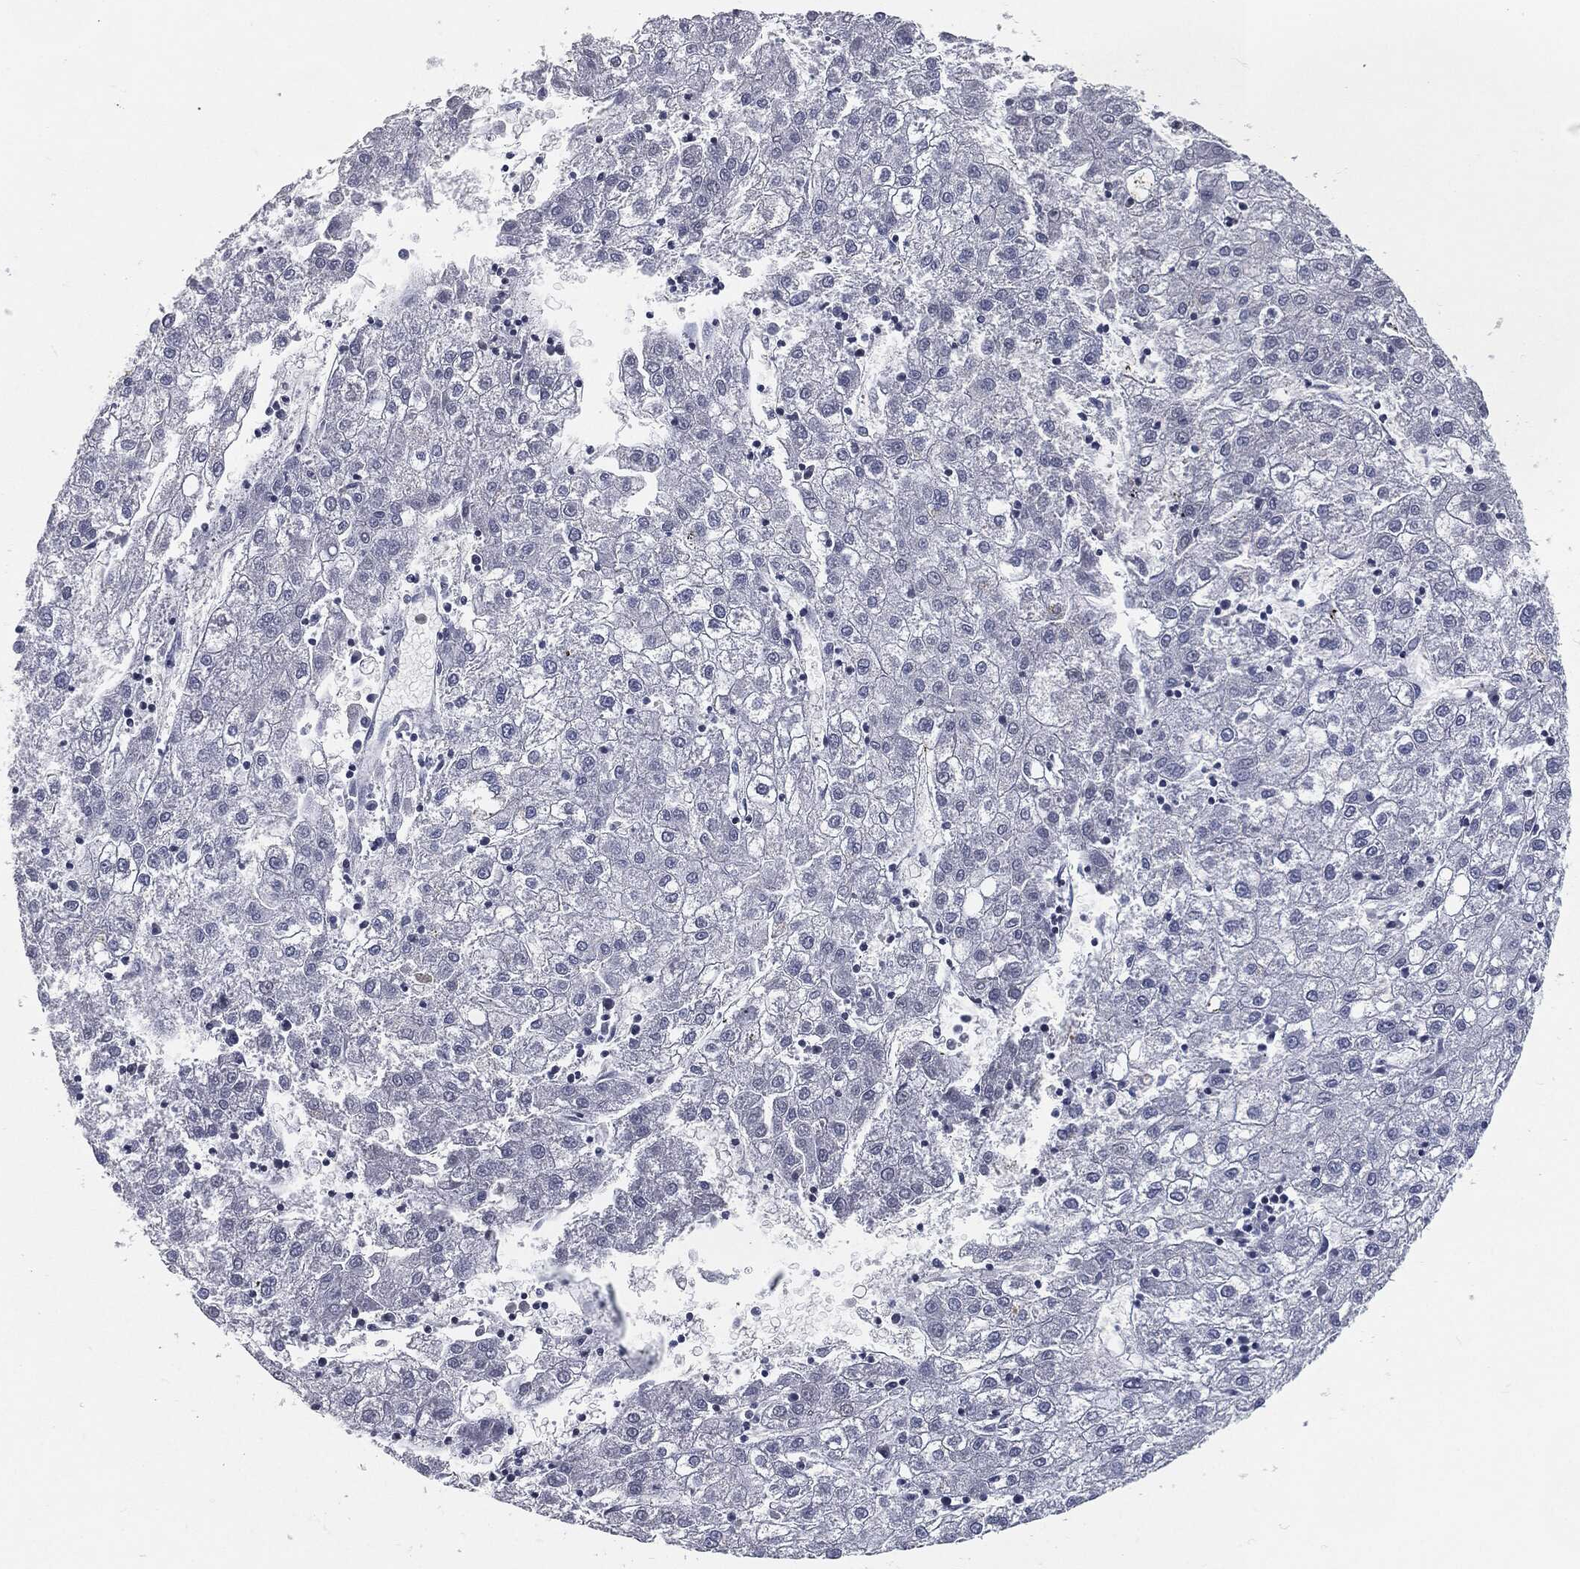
{"staining": {"intensity": "negative", "quantity": "none", "location": "none"}, "tissue": "liver cancer", "cell_type": "Tumor cells", "image_type": "cancer", "snomed": [{"axis": "morphology", "description": "Carcinoma, Hepatocellular, NOS"}, {"axis": "topography", "description": "Liver"}], "caption": "This histopathology image is of hepatocellular carcinoma (liver) stained with IHC to label a protein in brown with the nuclei are counter-stained blue. There is no positivity in tumor cells. (IHC, brightfield microscopy, high magnification).", "gene": "ANXA1", "patient": {"sex": "male", "age": 72}}